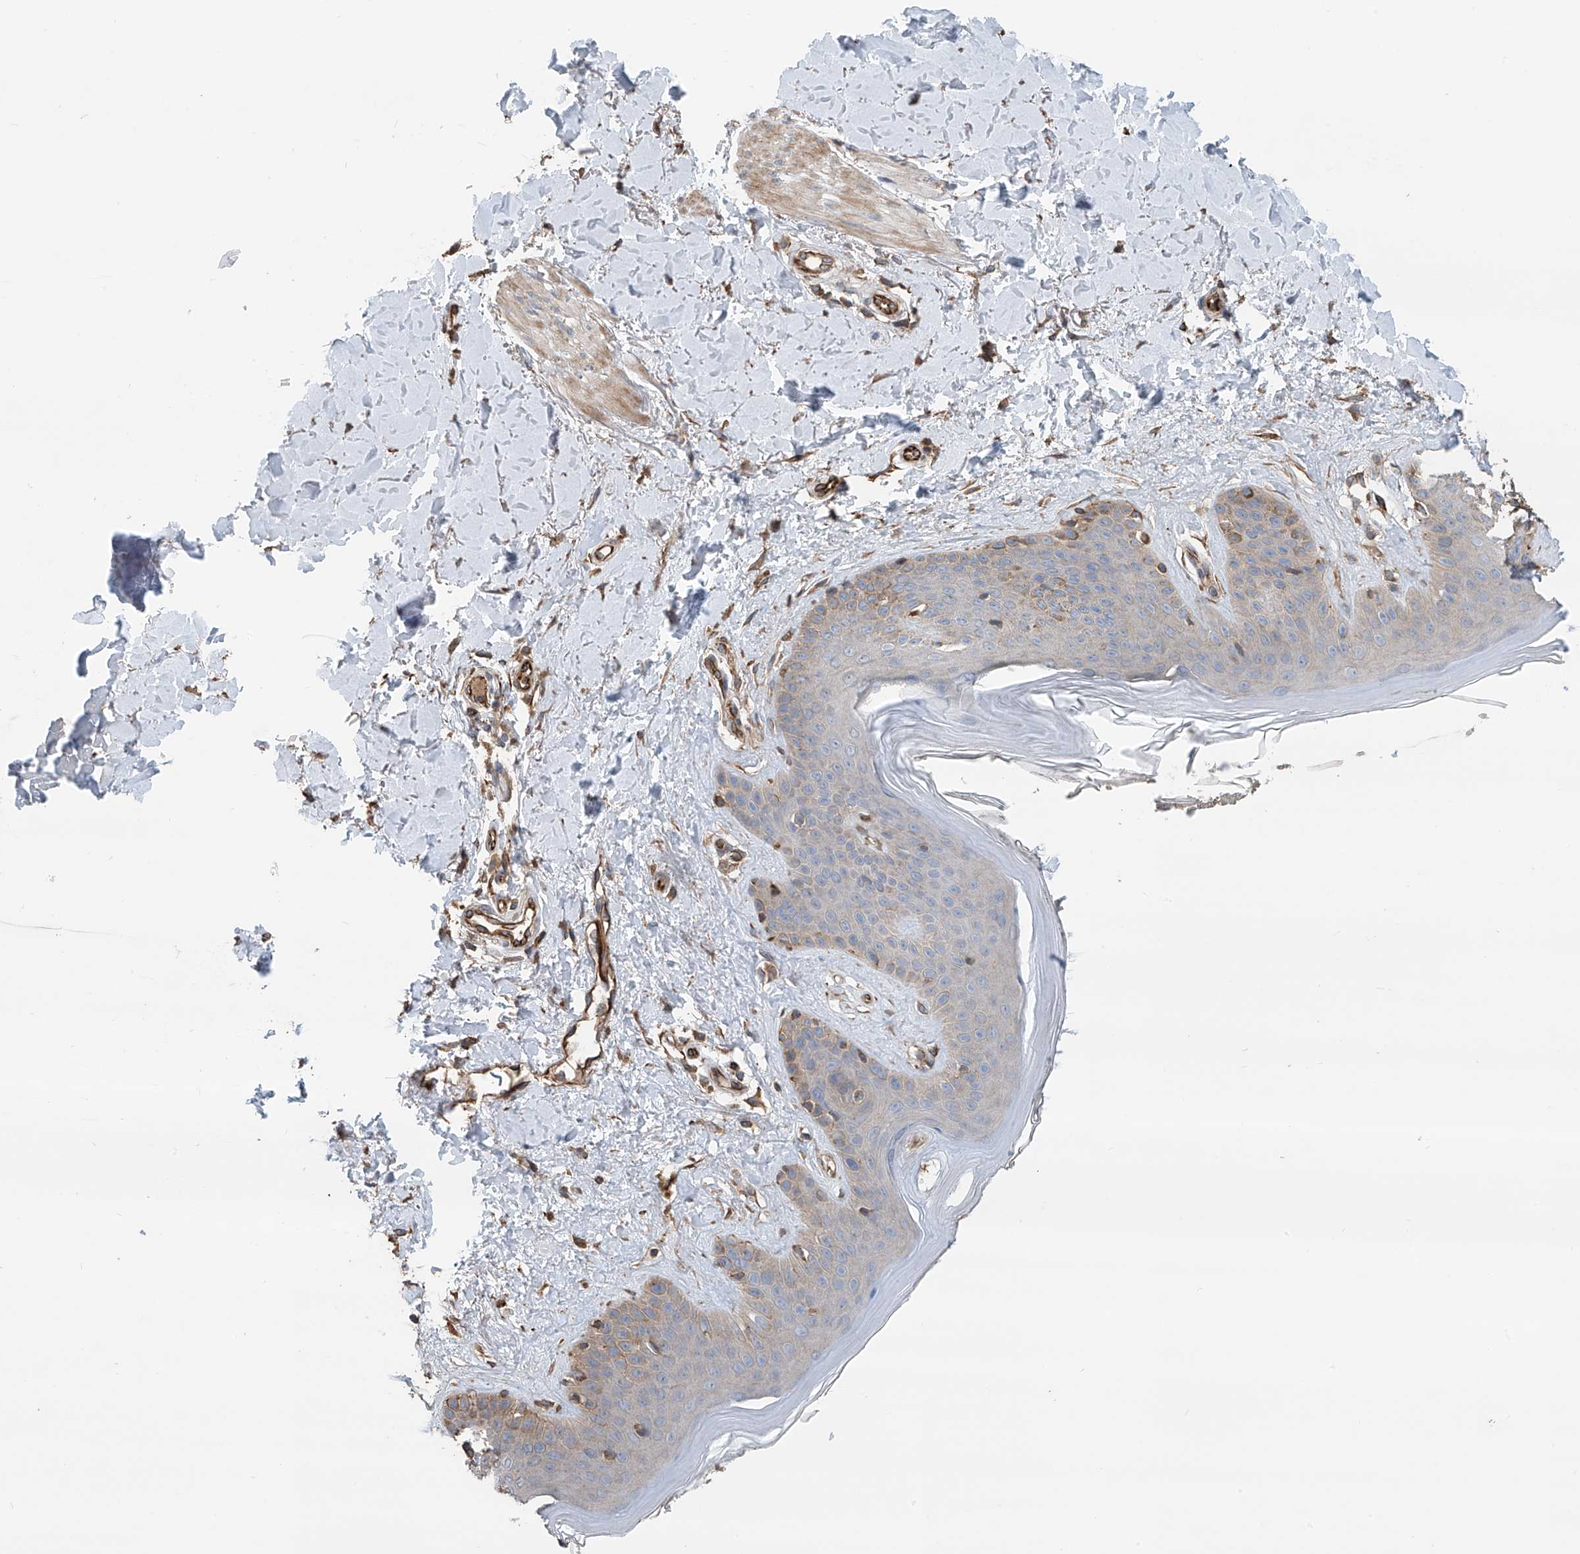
{"staining": {"intensity": "moderate", "quantity": ">75%", "location": "cytoplasmic/membranous"}, "tissue": "skin", "cell_type": "Fibroblasts", "image_type": "normal", "snomed": [{"axis": "morphology", "description": "Normal tissue, NOS"}, {"axis": "topography", "description": "Skin"}], "caption": "Protein analysis of benign skin exhibits moderate cytoplasmic/membranous staining in approximately >75% of fibroblasts. (DAB IHC, brown staining for protein, blue staining for nuclei).", "gene": "PHACTR4", "patient": {"sex": "female", "age": 64}}